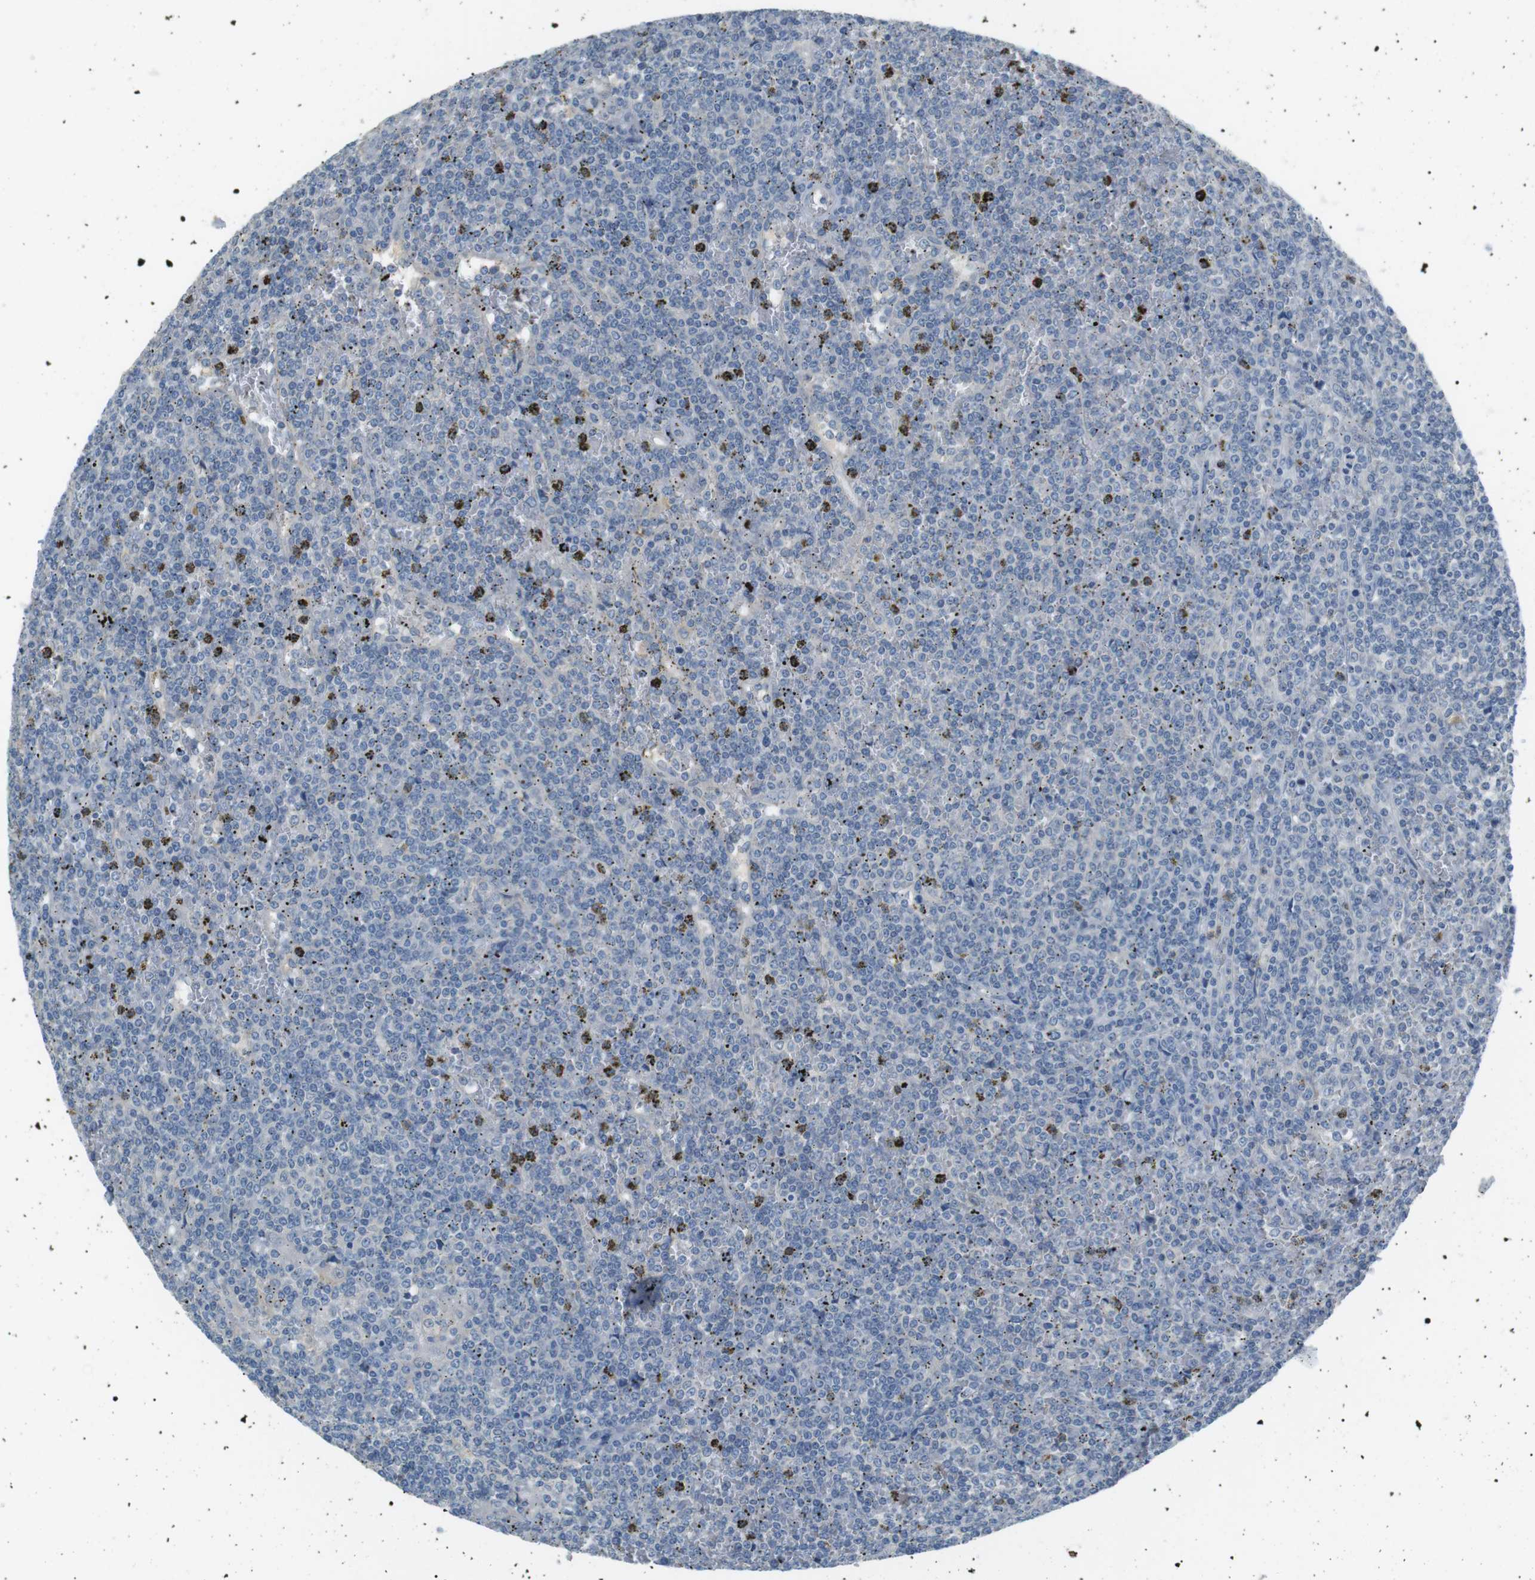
{"staining": {"intensity": "negative", "quantity": "none", "location": "none"}, "tissue": "lymphoma", "cell_type": "Tumor cells", "image_type": "cancer", "snomed": [{"axis": "morphology", "description": "Malignant lymphoma, non-Hodgkin's type, Low grade"}, {"axis": "topography", "description": "Spleen"}], "caption": "Tumor cells show no significant protein expression in lymphoma.", "gene": "CDH26", "patient": {"sex": "female", "age": 19}}